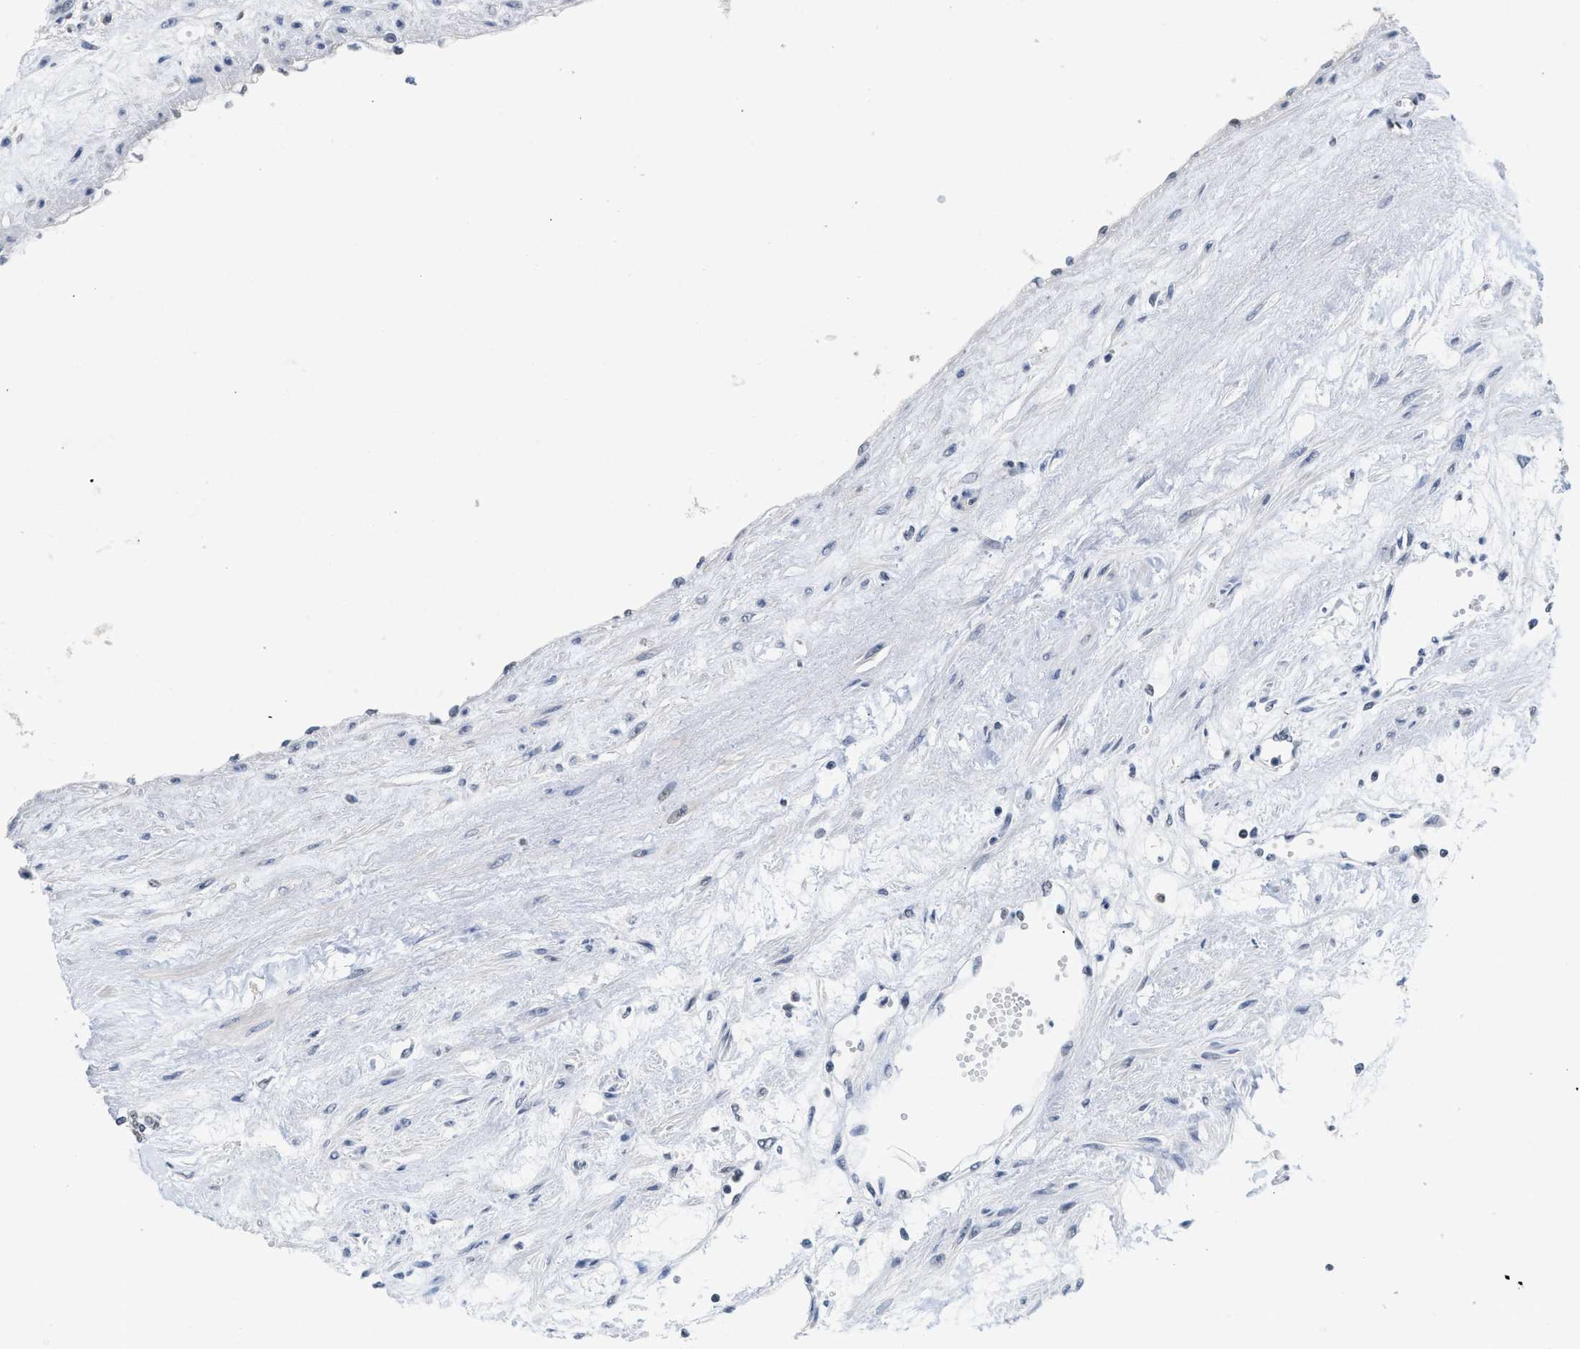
{"staining": {"intensity": "weak", "quantity": "<25%", "location": "nuclear"}, "tissue": "renal cancer", "cell_type": "Tumor cells", "image_type": "cancer", "snomed": [{"axis": "morphology", "description": "Adenocarcinoma, NOS"}, {"axis": "topography", "description": "Kidney"}], "caption": "An IHC micrograph of adenocarcinoma (renal) is shown. There is no staining in tumor cells of adenocarcinoma (renal). (Brightfield microscopy of DAB immunohistochemistry (IHC) at high magnification).", "gene": "GGNBP2", "patient": {"sex": "male", "age": 59}}